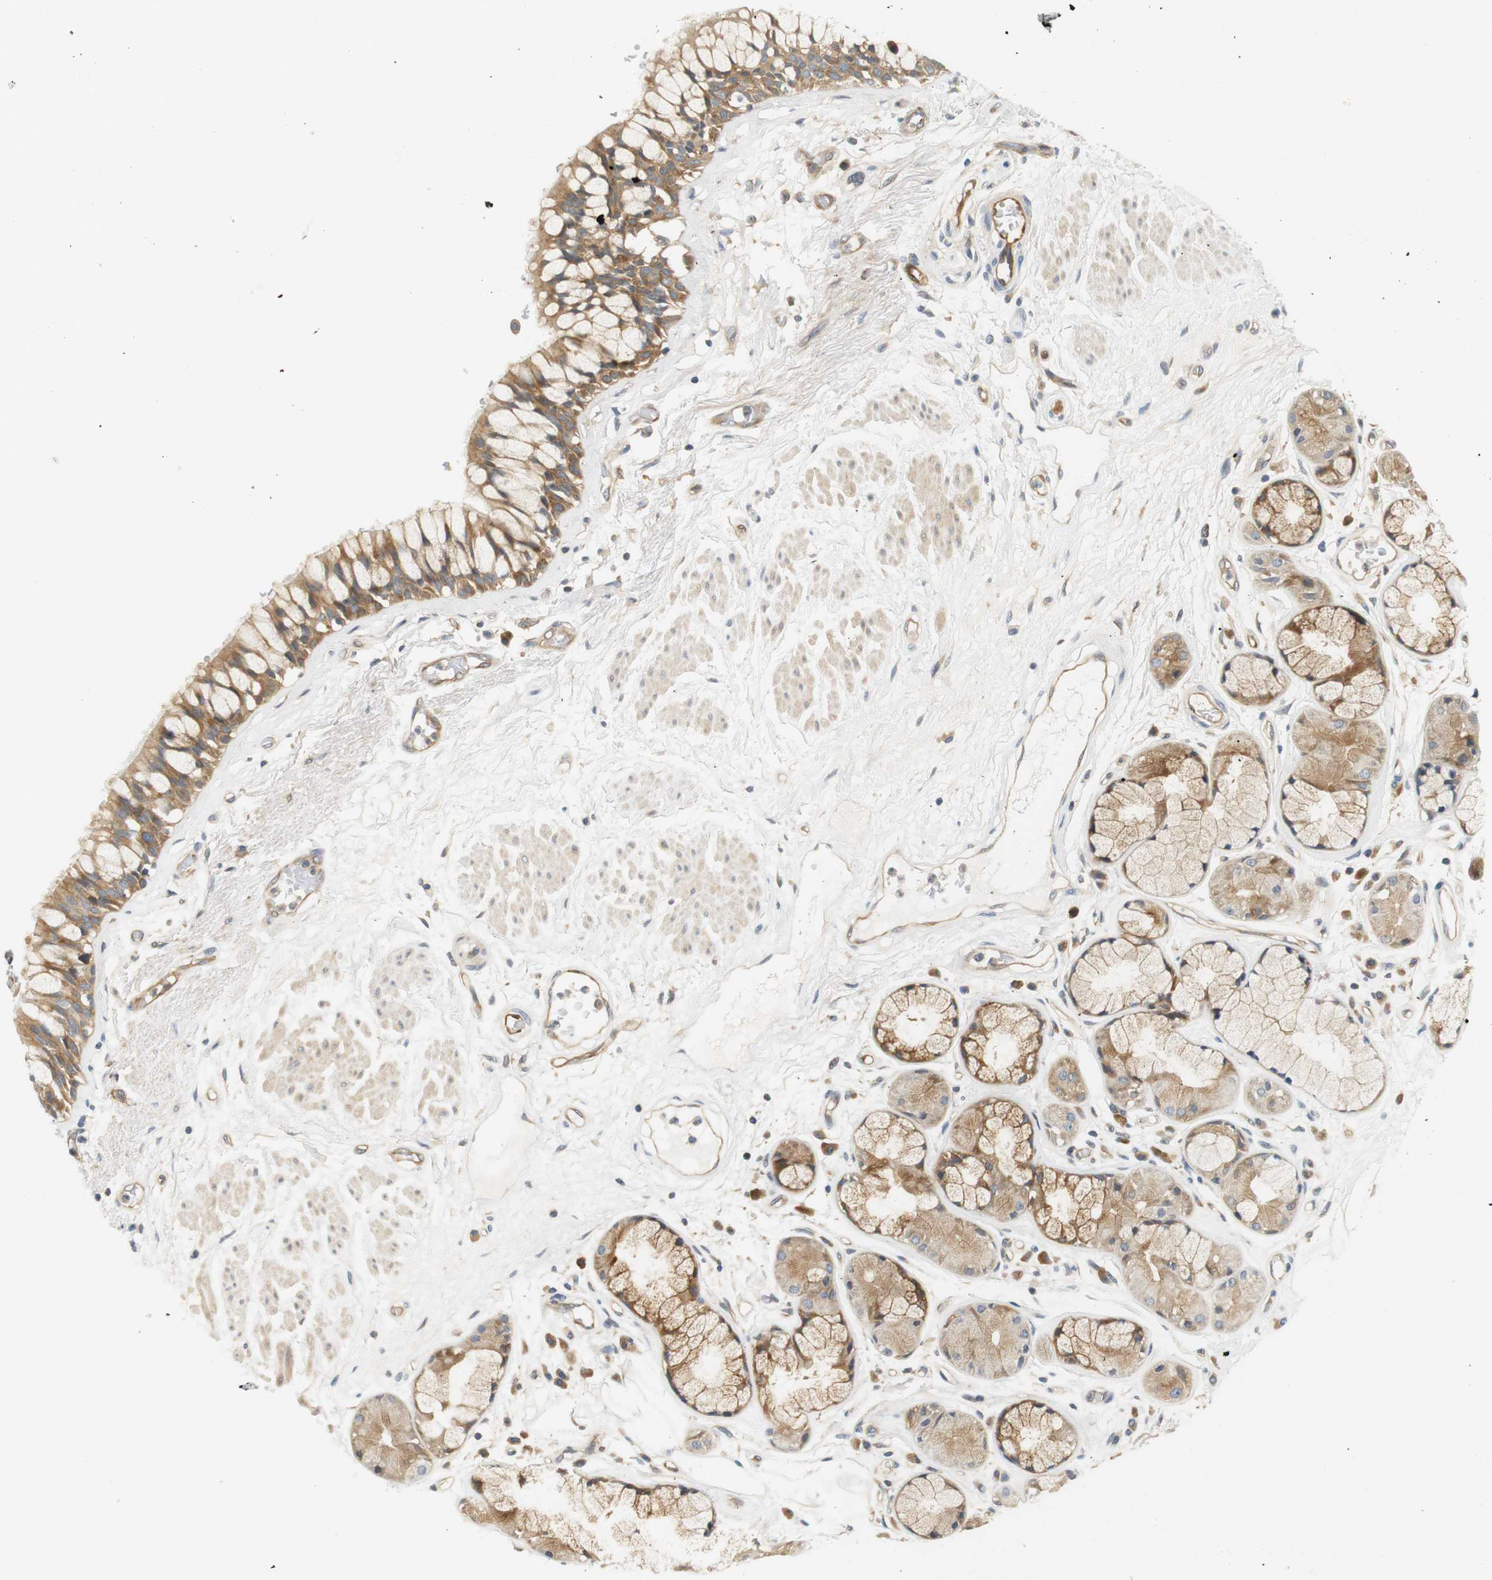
{"staining": {"intensity": "moderate", "quantity": ">75%", "location": "cytoplasmic/membranous"}, "tissue": "bronchus", "cell_type": "Respiratory epithelial cells", "image_type": "normal", "snomed": [{"axis": "morphology", "description": "Normal tissue, NOS"}, {"axis": "topography", "description": "Bronchus"}], "caption": "This micrograph exhibits normal bronchus stained with immunohistochemistry to label a protein in brown. The cytoplasmic/membranous of respiratory epithelial cells show moderate positivity for the protein. Nuclei are counter-stained blue.", "gene": "SH3GLB1", "patient": {"sex": "male", "age": 66}}